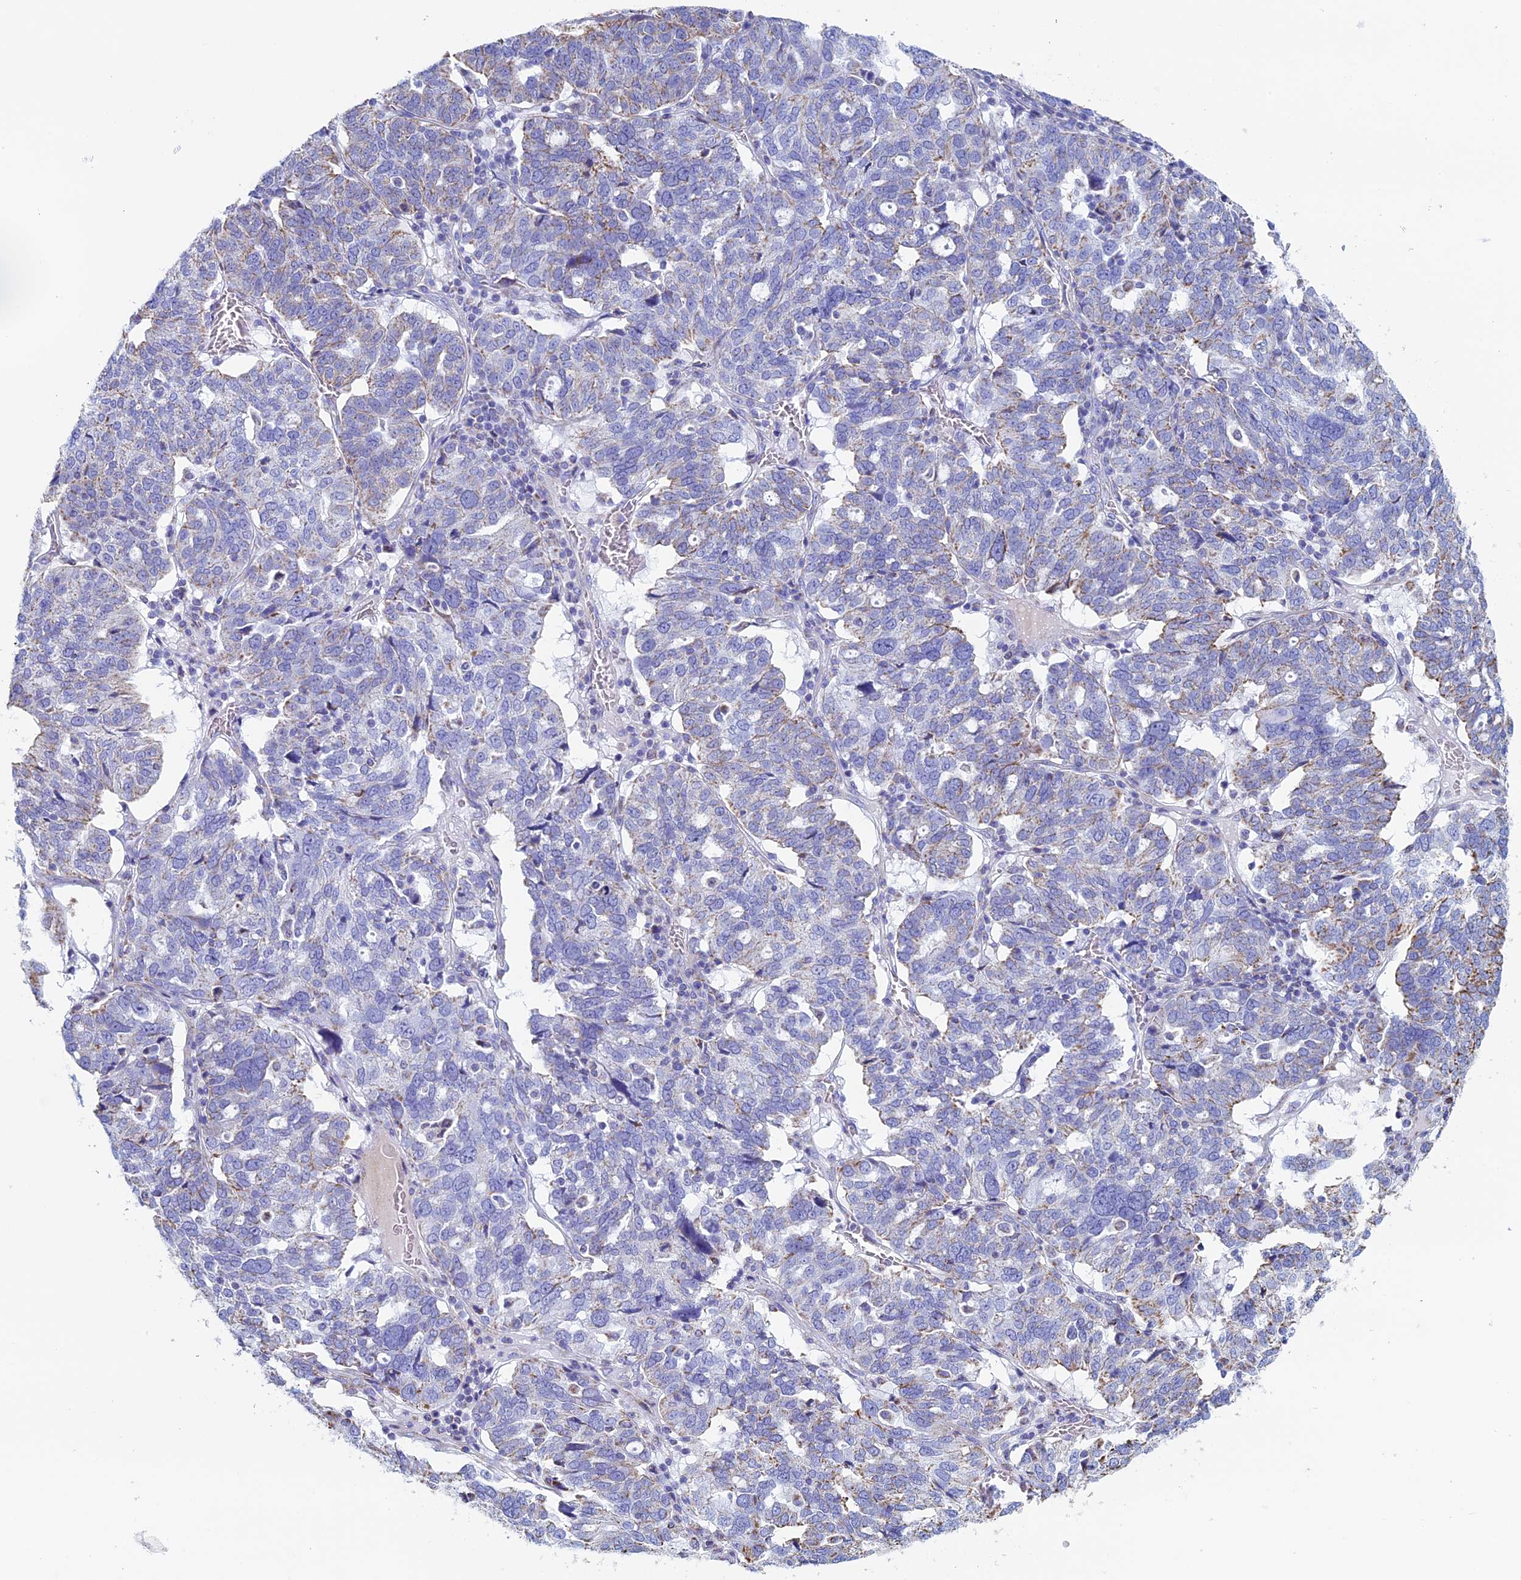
{"staining": {"intensity": "negative", "quantity": "none", "location": "none"}, "tissue": "ovarian cancer", "cell_type": "Tumor cells", "image_type": "cancer", "snomed": [{"axis": "morphology", "description": "Cystadenocarcinoma, serous, NOS"}, {"axis": "topography", "description": "Ovary"}], "caption": "High power microscopy image of an immunohistochemistry (IHC) histopathology image of ovarian serous cystadenocarcinoma, revealing no significant positivity in tumor cells.", "gene": "UQCRFS1", "patient": {"sex": "female", "age": 59}}